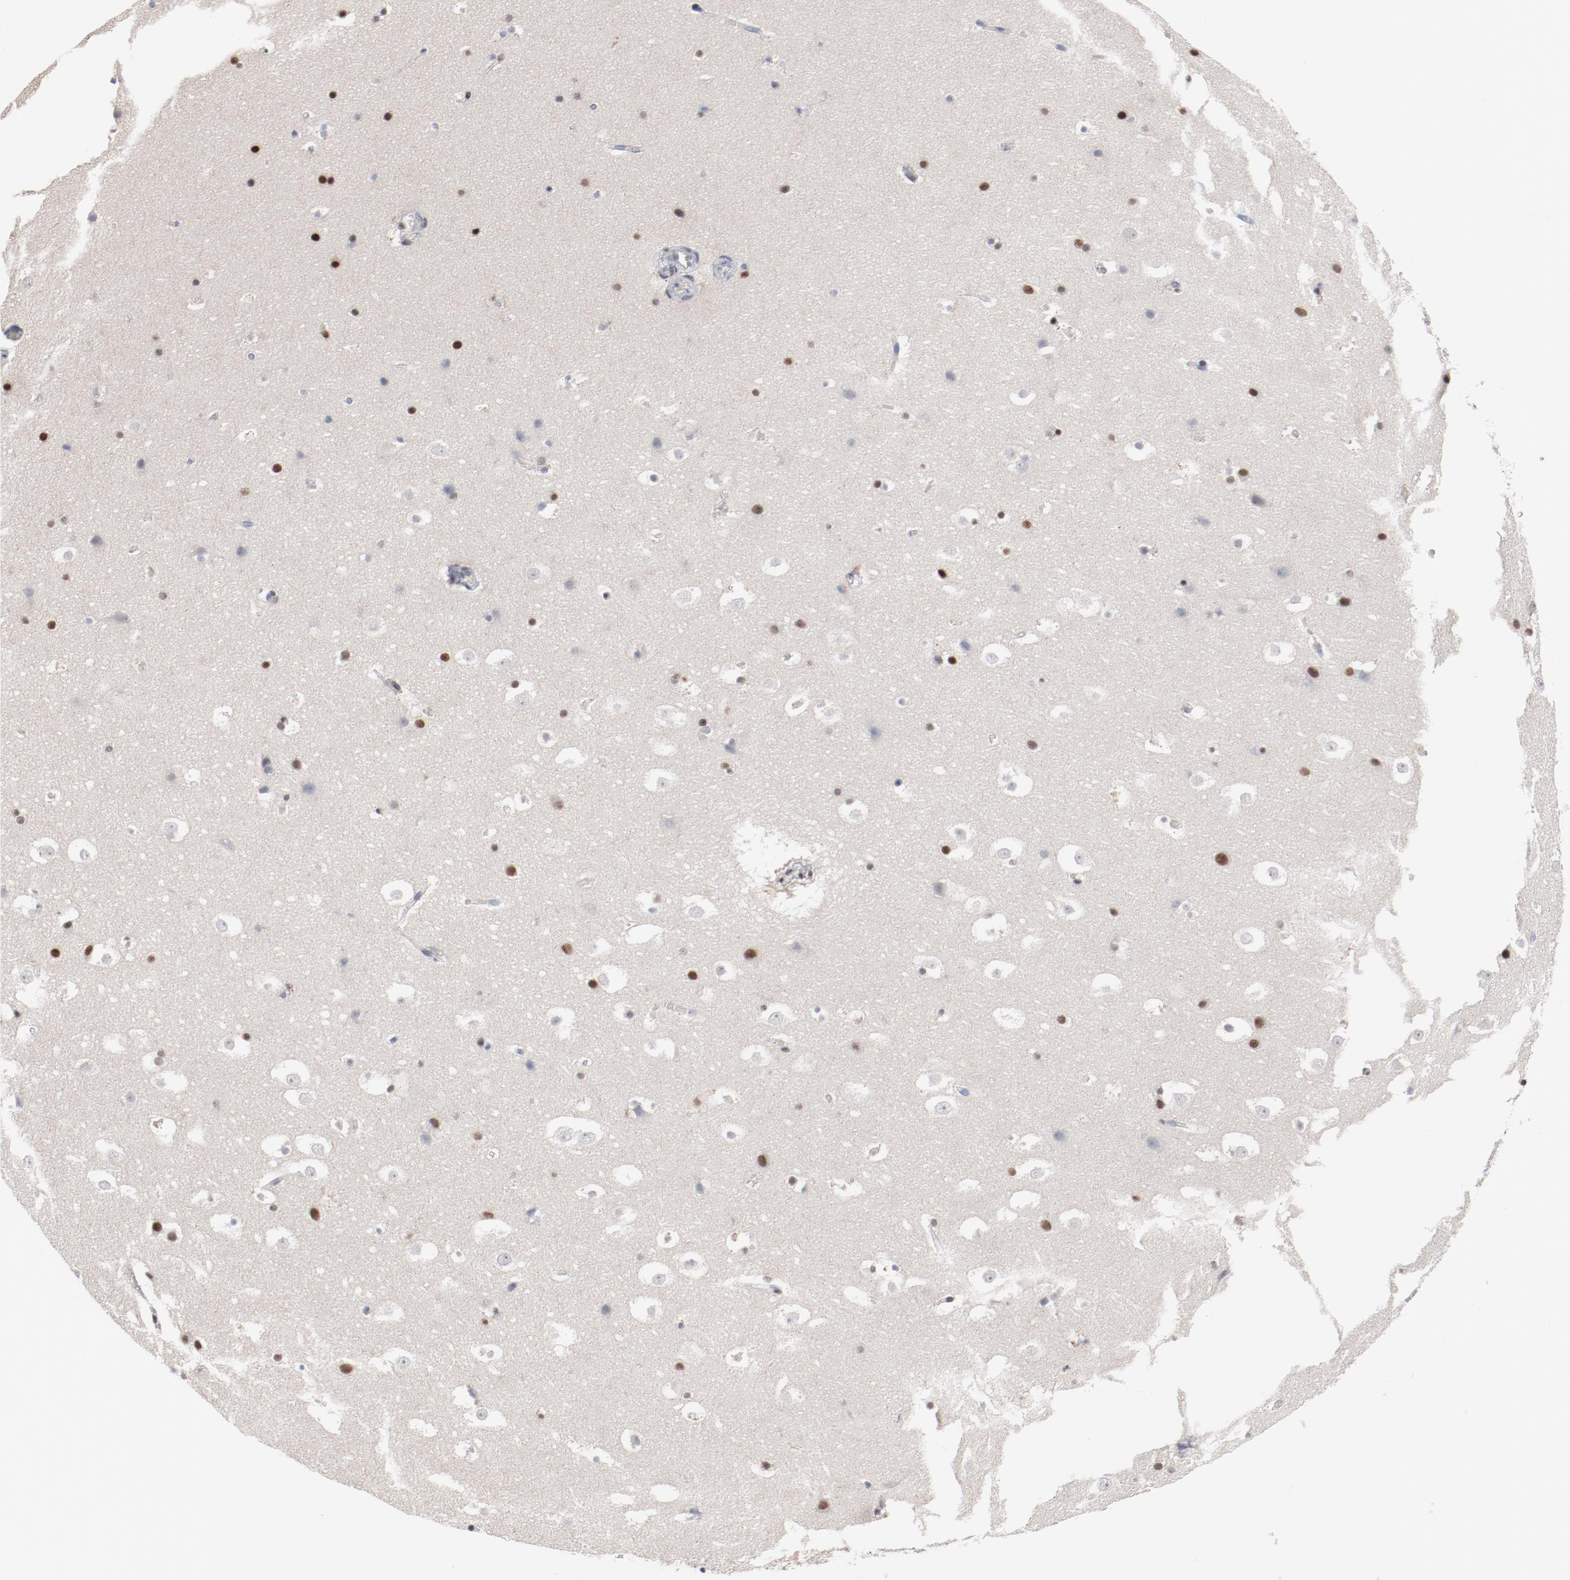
{"staining": {"intensity": "weak", "quantity": "25%-75%", "location": "nuclear"}, "tissue": "hippocampus", "cell_type": "Glial cells", "image_type": "normal", "snomed": [{"axis": "morphology", "description": "Normal tissue, NOS"}, {"axis": "topography", "description": "Hippocampus"}], "caption": "The image displays staining of unremarkable hippocampus, revealing weak nuclear protein staining (brown color) within glial cells. (DAB IHC with brightfield microscopy, high magnification).", "gene": "ZEB2", "patient": {"sex": "male", "age": 45}}